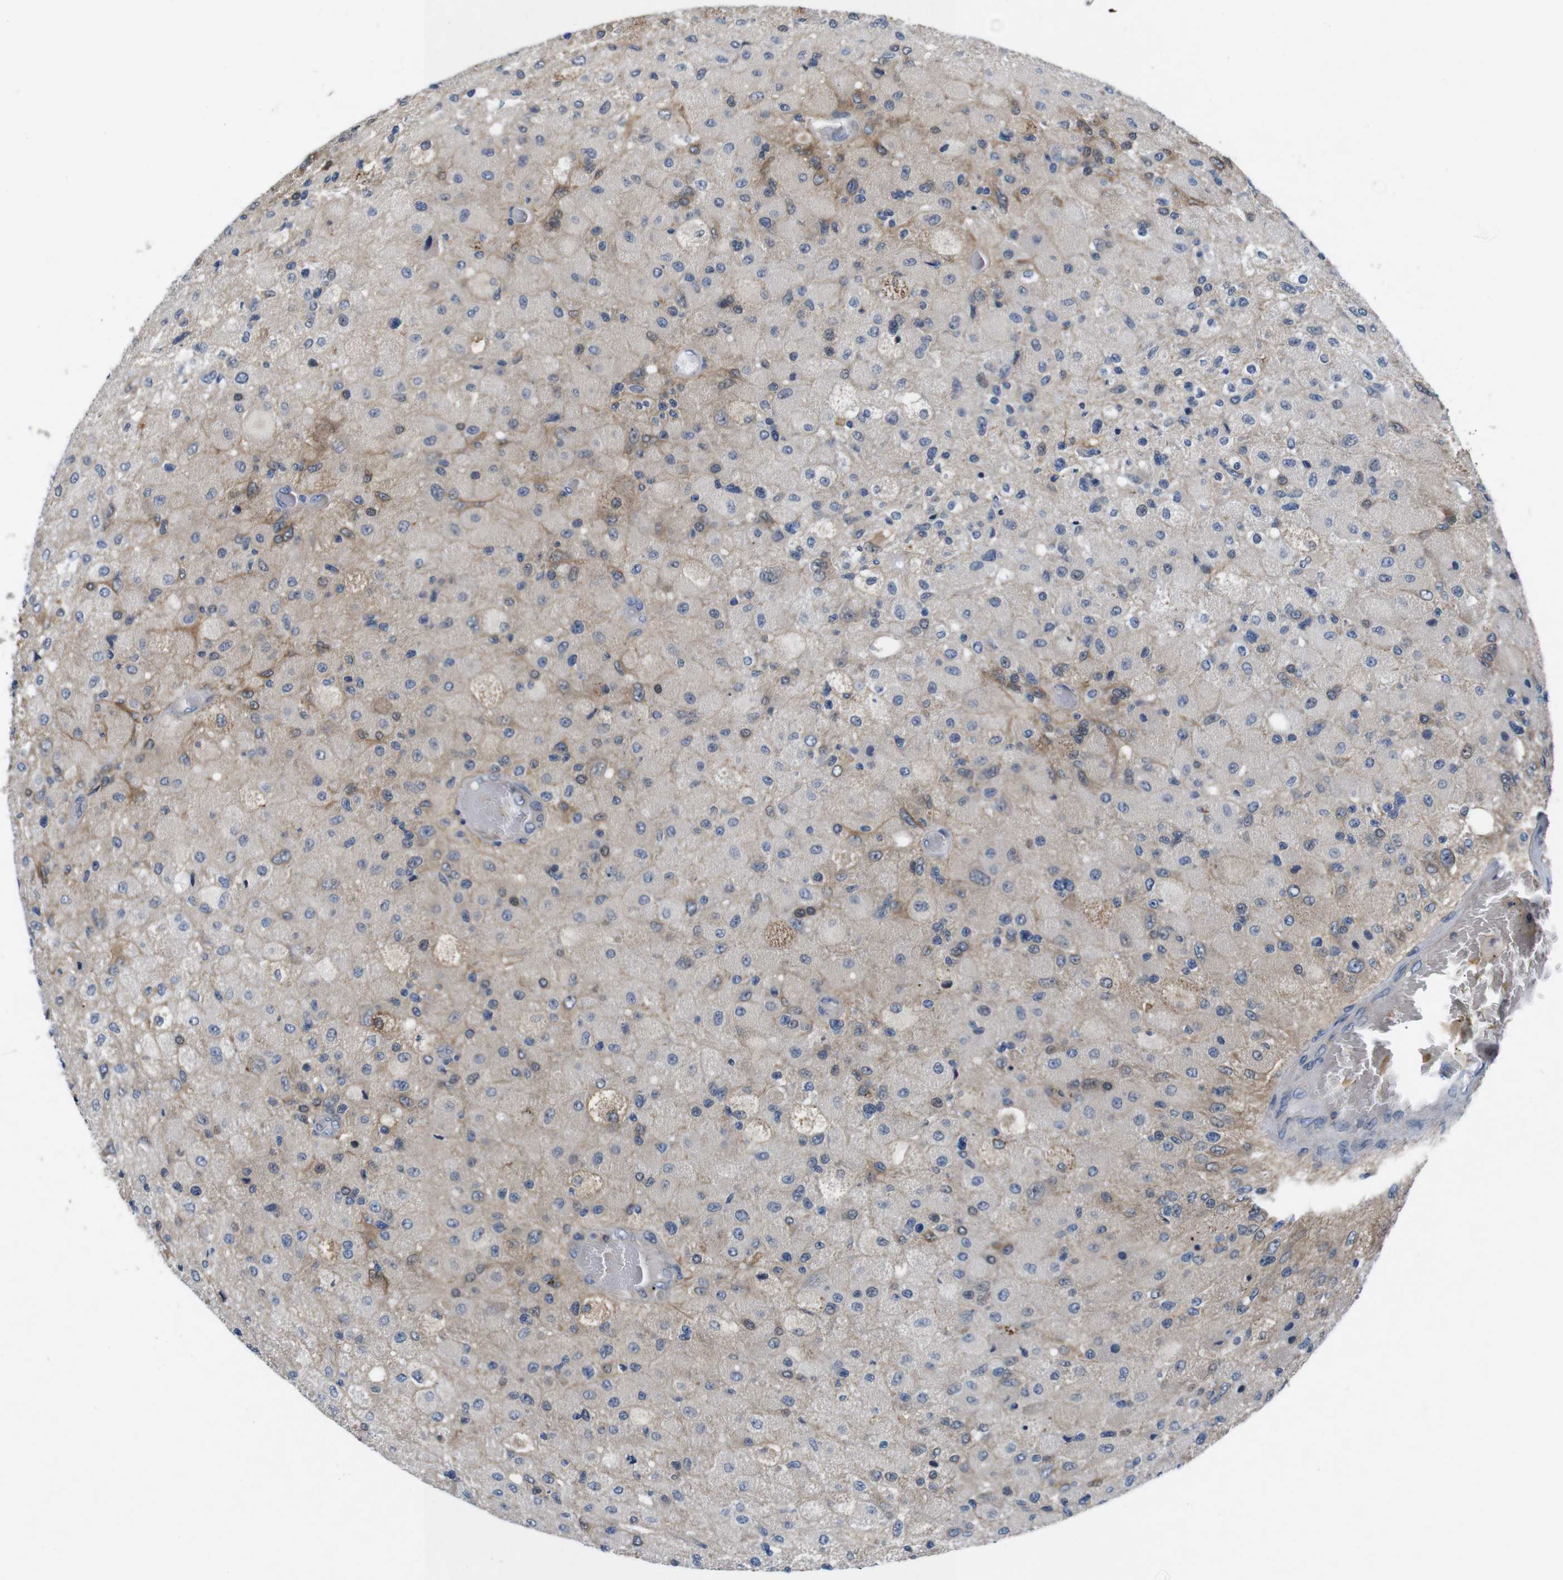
{"staining": {"intensity": "moderate", "quantity": "<25%", "location": "cytoplasmic/membranous"}, "tissue": "glioma", "cell_type": "Tumor cells", "image_type": "cancer", "snomed": [{"axis": "morphology", "description": "Normal tissue, NOS"}, {"axis": "morphology", "description": "Glioma, malignant, High grade"}, {"axis": "topography", "description": "Cerebral cortex"}], "caption": "Protein analysis of glioma tissue exhibits moderate cytoplasmic/membranous expression in approximately <25% of tumor cells.", "gene": "JAK1", "patient": {"sex": "male", "age": 77}}